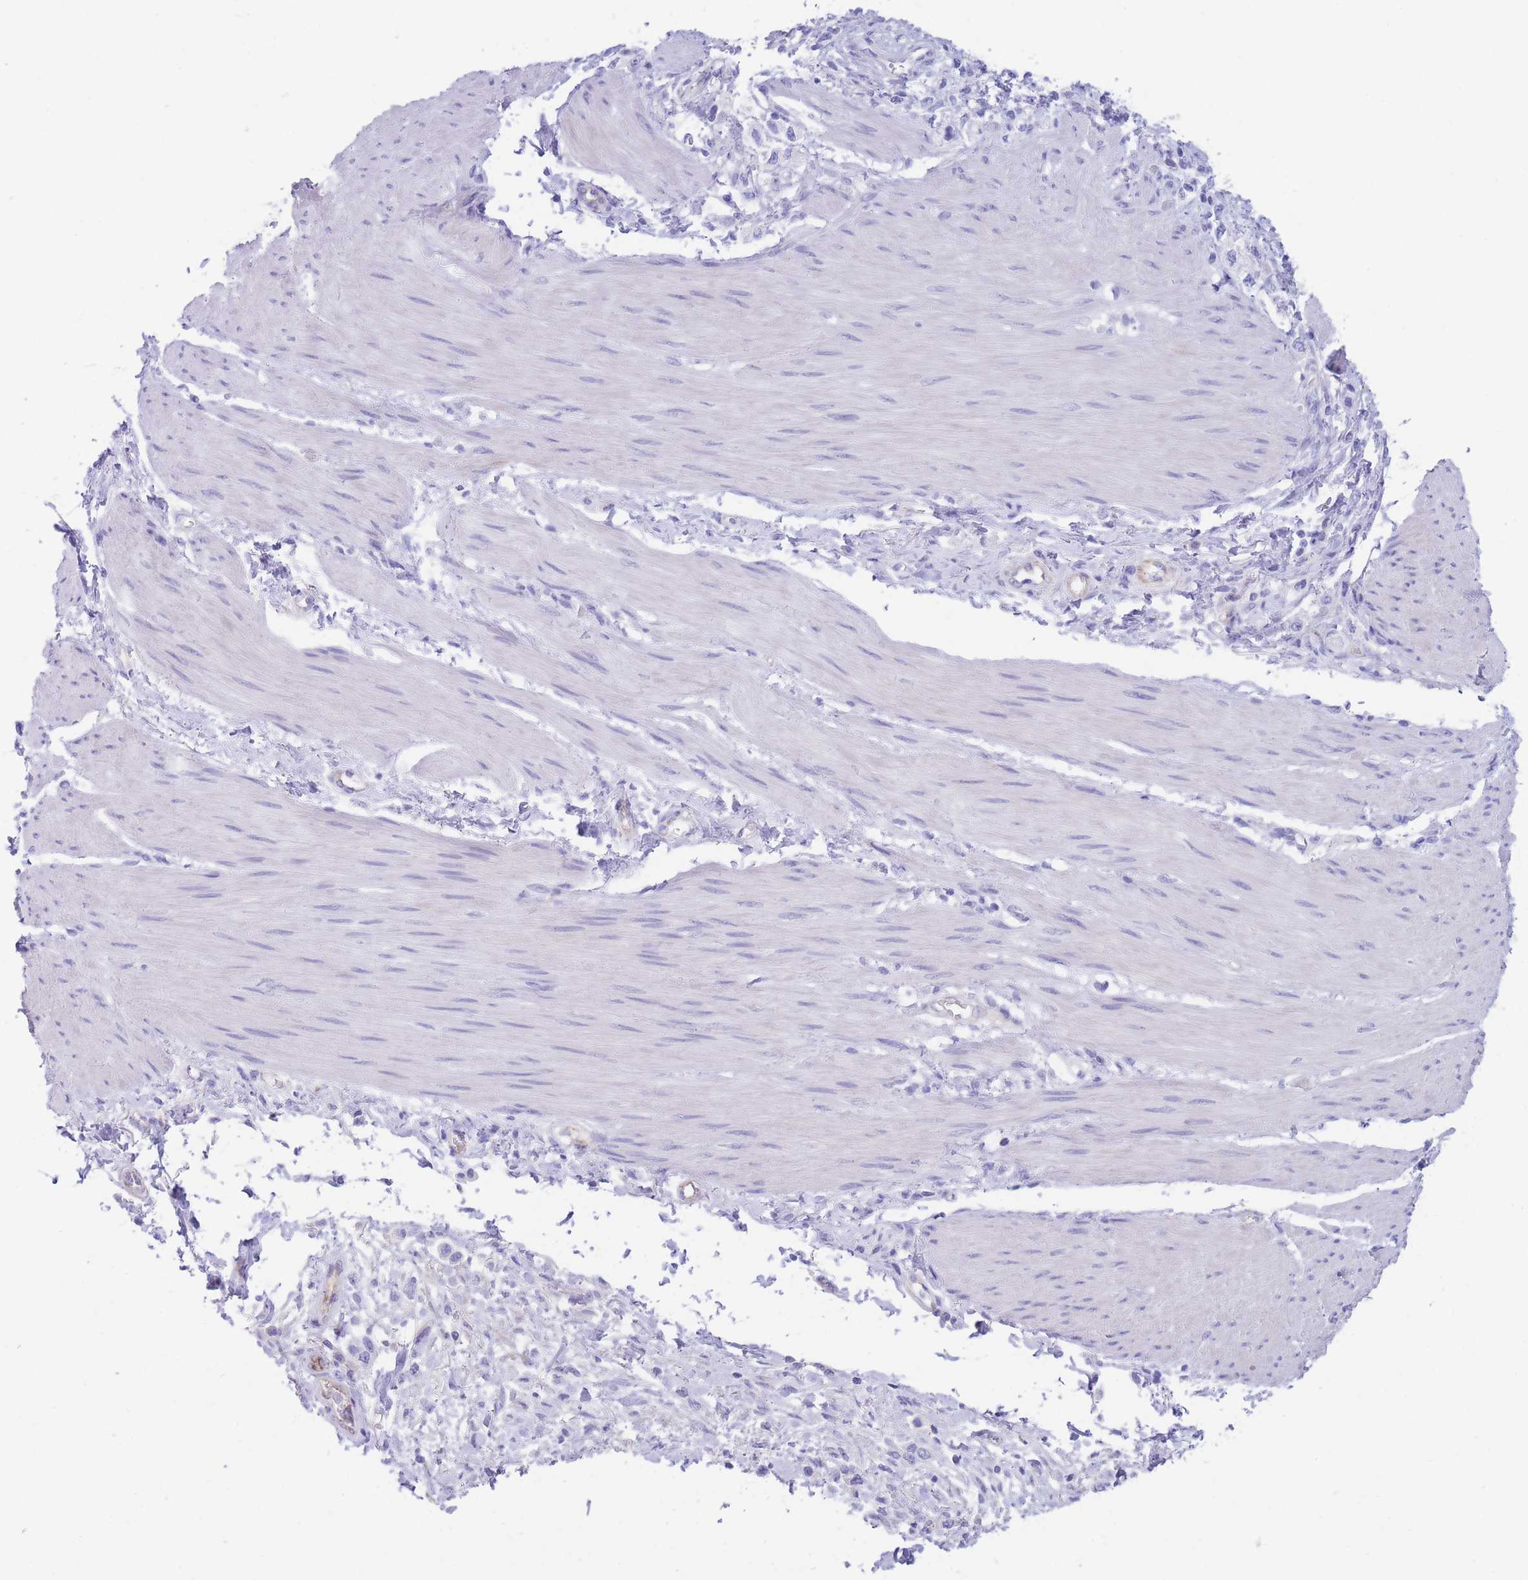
{"staining": {"intensity": "negative", "quantity": "none", "location": "none"}, "tissue": "stomach cancer", "cell_type": "Tumor cells", "image_type": "cancer", "snomed": [{"axis": "morphology", "description": "Adenocarcinoma, NOS"}, {"axis": "topography", "description": "Stomach"}], "caption": "This micrograph is of stomach cancer stained with IHC to label a protein in brown with the nuclei are counter-stained blue. There is no expression in tumor cells.", "gene": "DET1", "patient": {"sex": "female", "age": 65}}